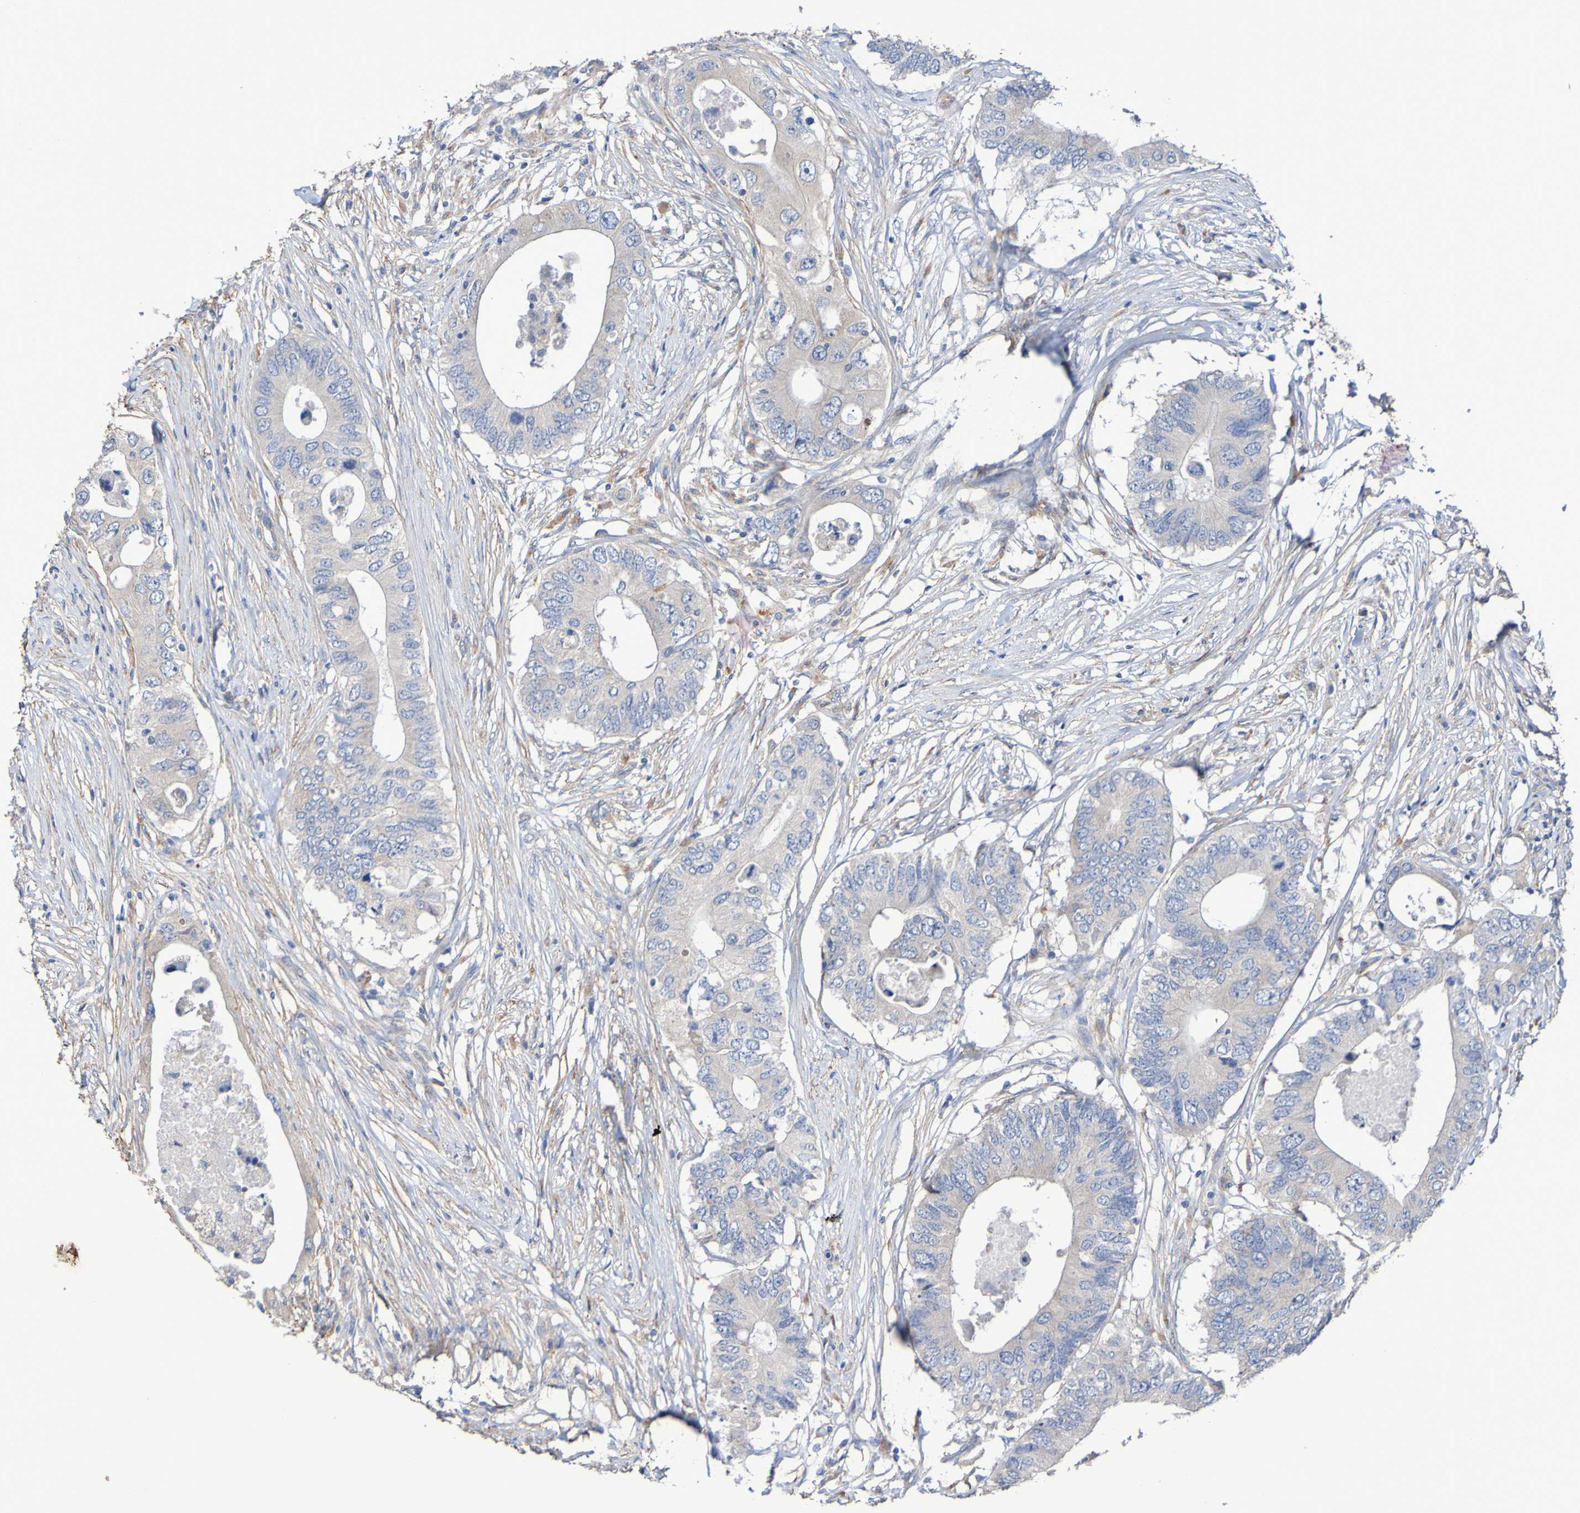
{"staining": {"intensity": "weak", "quantity": ">75%", "location": "cytoplasmic/membranous"}, "tissue": "colorectal cancer", "cell_type": "Tumor cells", "image_type": "cancer", "snomed": [{"axis": "morphology", "description": "Adenocarcinoma, NOS"}, {"axis": "topography", "description": "Colon"}], "caption": "Immunohistochemistry staining of colorectal cancer (adenocarcinoma), which reveals low levels of weak cytoplasmic/membranous positivity in approximately >75% of tumor cells indicating weak cytoplasmic/membranous protein staining. The staining was performed using DAB (brown) for protein detection and nuclei were counterstained in hematoxylin (blue).", "gene": "SRPRB", "patient": {"sex": "male", "age": 71}}